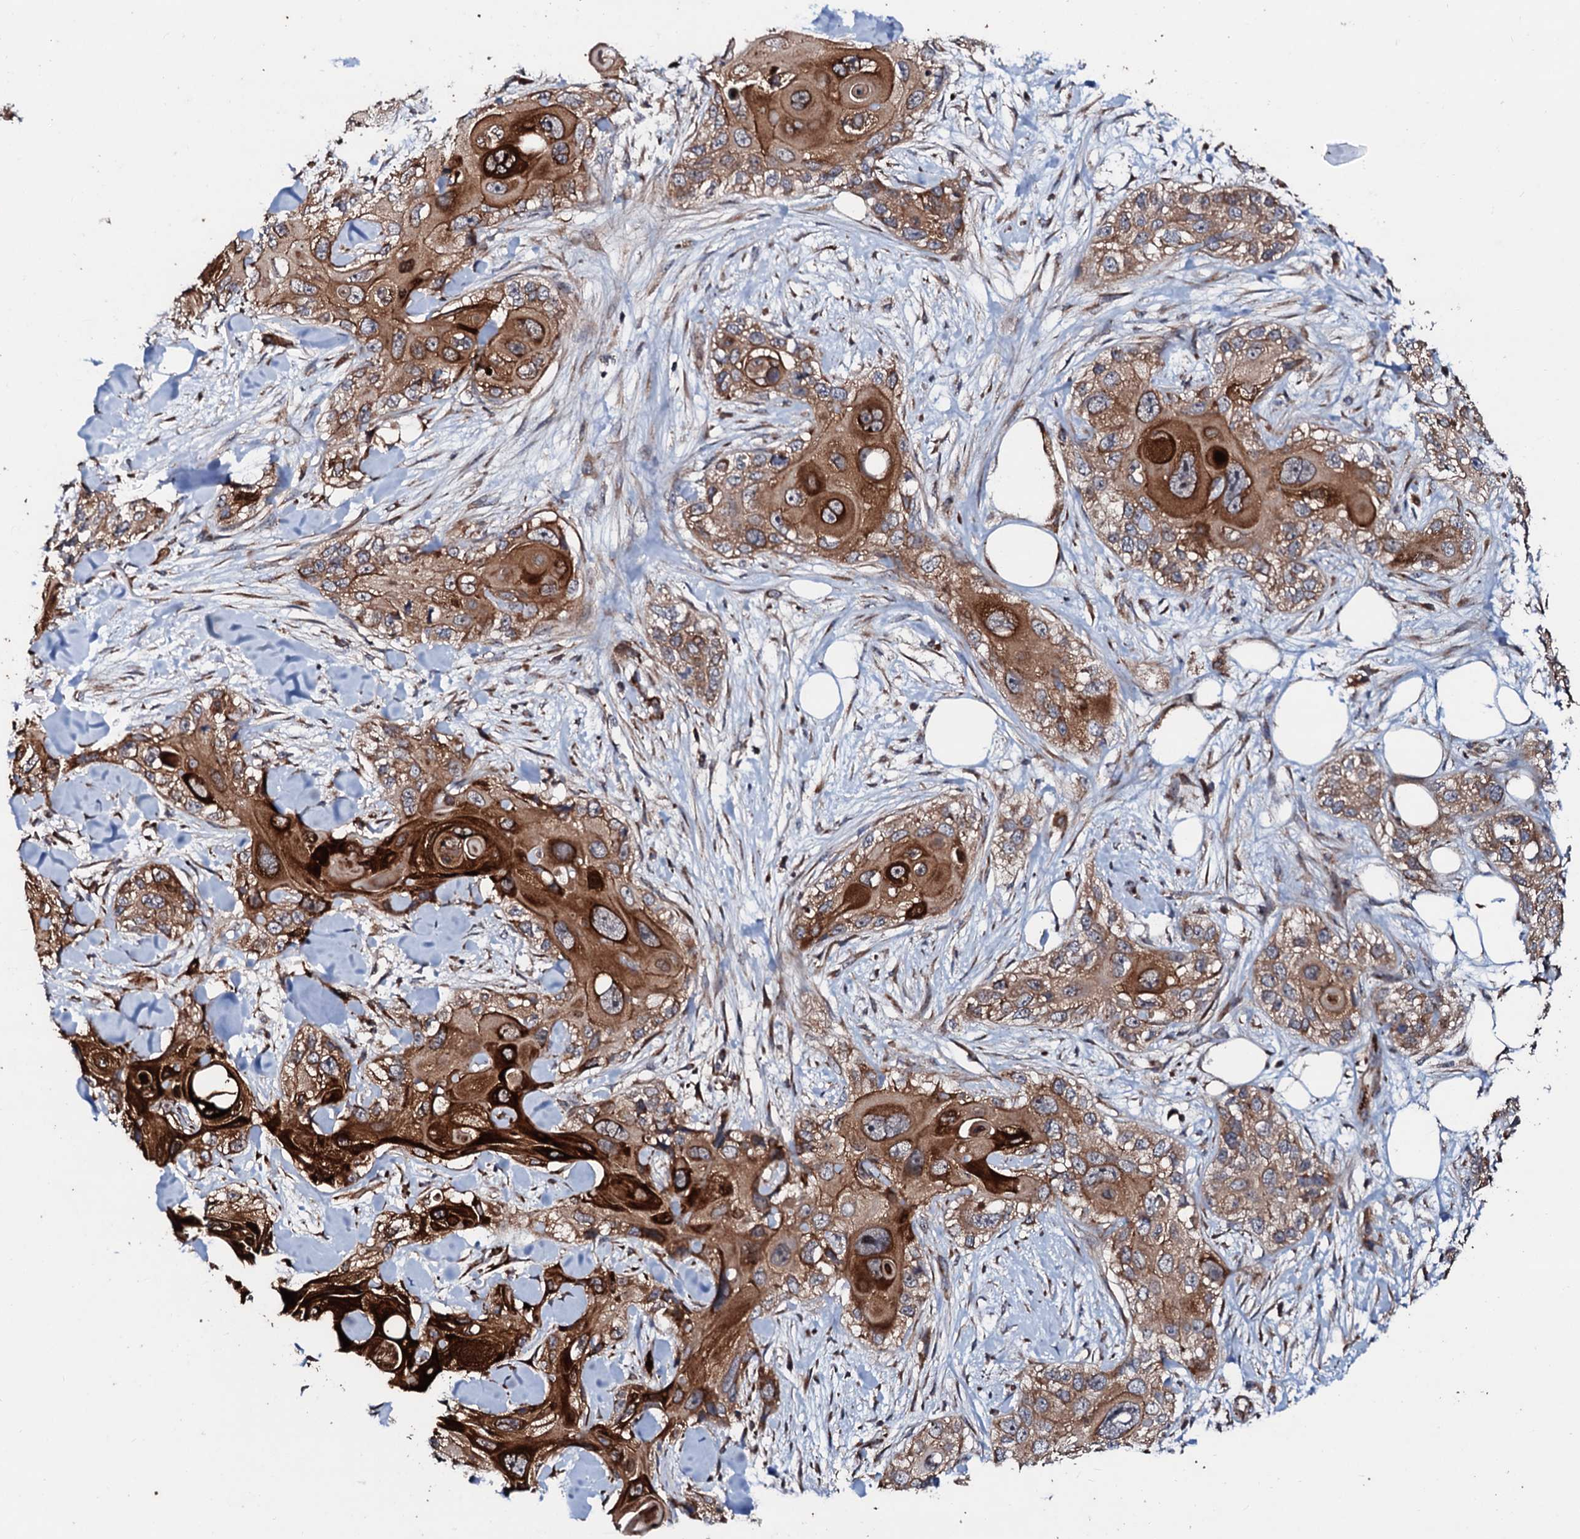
{"staining": {"intensity": "strong", "quantity": ">75%", "location": "cytoplasmic/membranous"}, "tissue": "skin cancer", "cell_type": "Tumor cells", "image_type": "cancer", "snomed": [{"axis": "morphology", "description": "Normal tissue, NOS"}, {"axis": "morphology", "description": "Squamous cell carcinoma, NOS"}, {"axis": "topography", "description": "Skin"}], "caption": "Skin cancer (squamous cell carcinoma) stained with a protein marker exhibits strong staining in tumor cells.", "gene": "SDHAF2", "patient": {"sex": "male", "age": 72}}